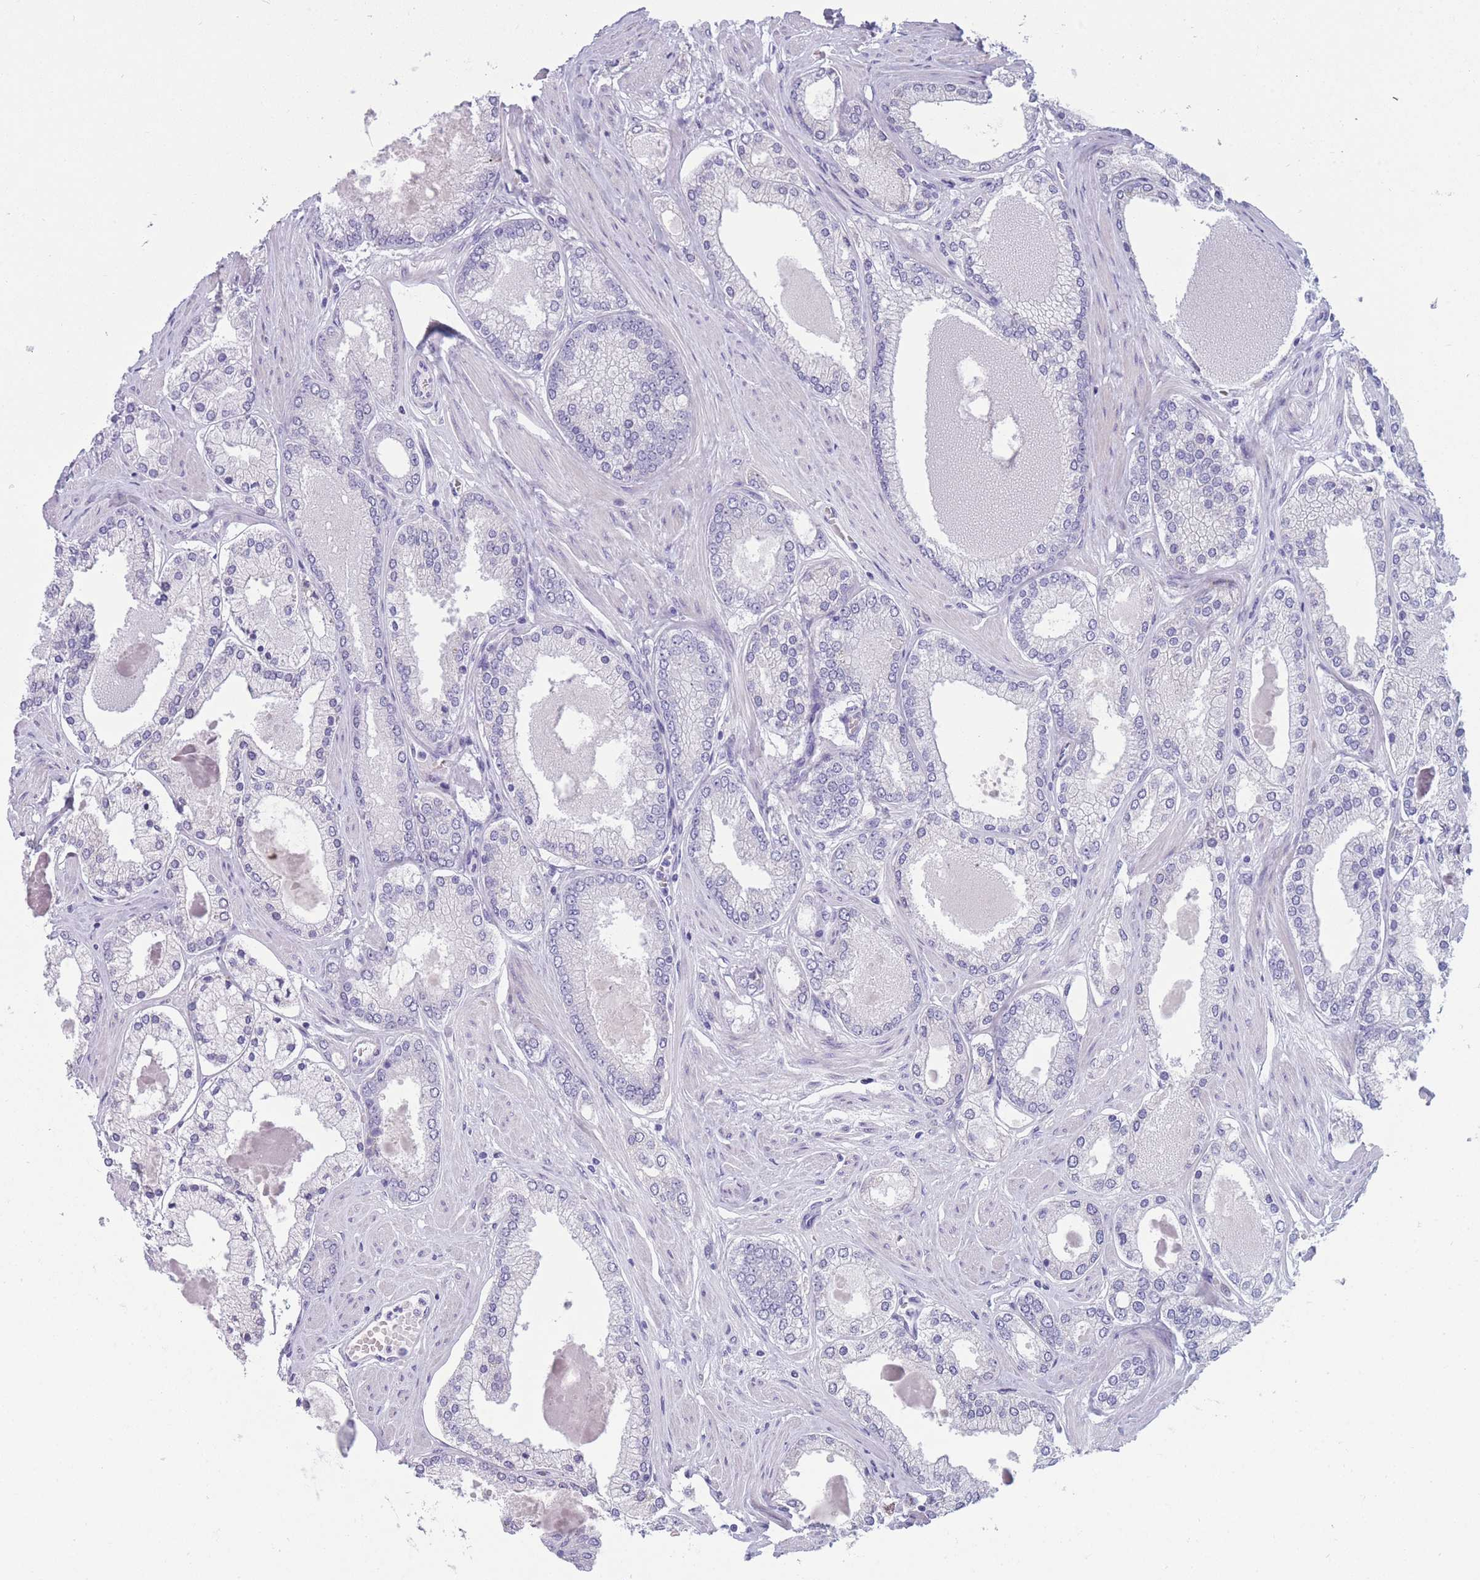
{"staining": {"intensity": "negative", "quantity": "none", "location": "none"}, "tissue": "prostate cancer", "cell_type": "Tumor cells", "image_type": "cancer", "snomed": [{"axis": "morphology", "description": "Adenocarcinoma, Low grade"}, {"axis": "topography", "description": "Prostate"}], "caption": "A micrograph of prostate adenocarcinoma (low-grade) stained for a protein exhibits no brown staining in tumor cells. Nuclei are stained in blue.", "gene": "COL27A1", "patient": {"sex": "male", "age": 42}}